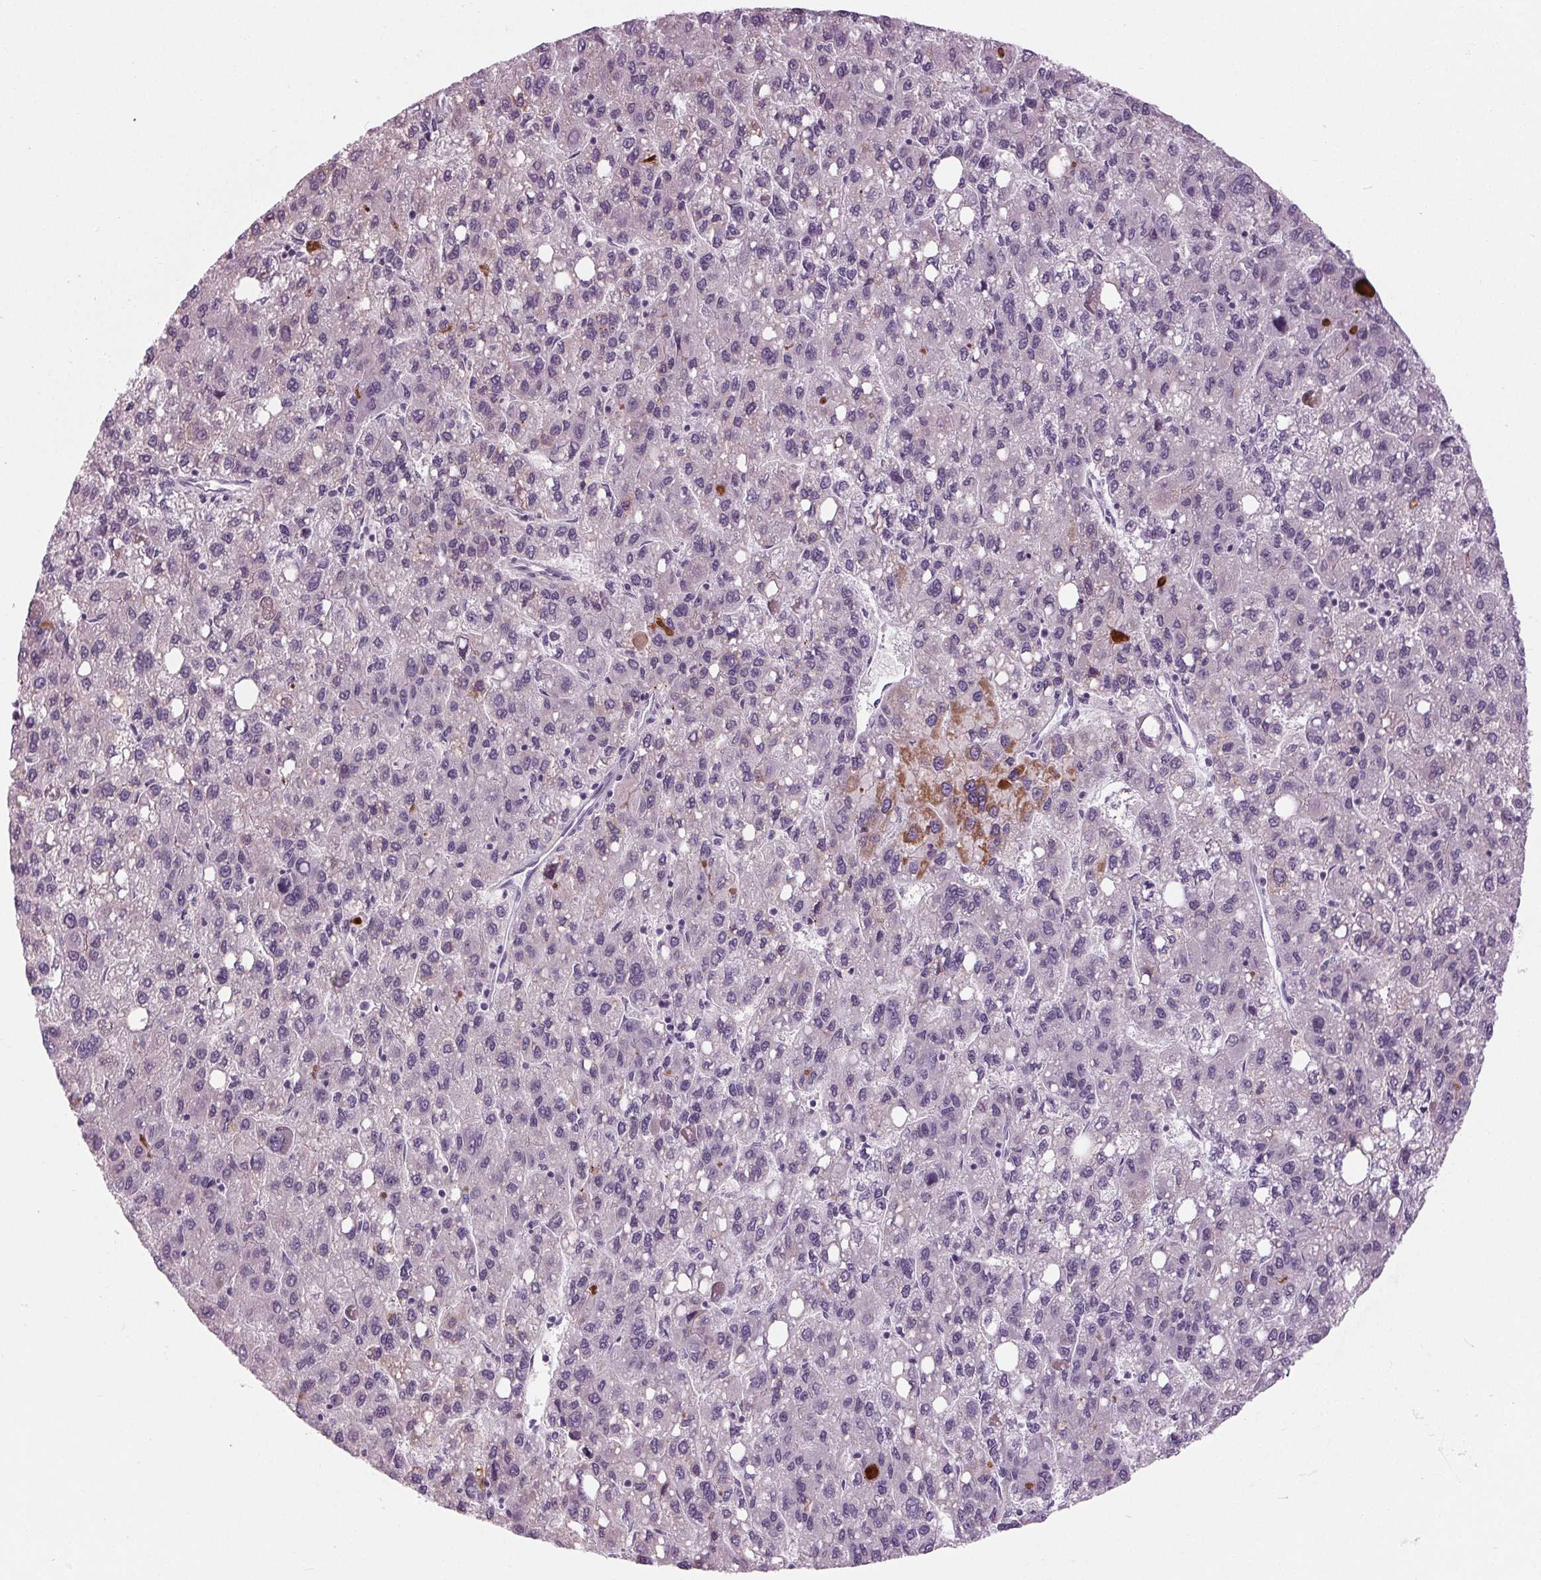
{"staining": {"intensity": "moderate", "quantity": "<25%", "location": "cytoplasmic/membranous"}, "tissue": "liver cancer", "cell_type": "Tumor cells", "image_type": "cancer", "snomed": [{"axis": "morphology", "description": "Carcinoma, Hepatocellular, NOS"}, {"axis": "topography", "description": "Liver"}], "caption": "Brown immunohistochemical staining in human liver cancer (hepatocellular carcinoma) demonstrates moderate cytoplasmic/membranous staining in approximately <25% of tumor cells.", "gene": "CYP3A43", "patient": {"sex": "female", "age": 82}}